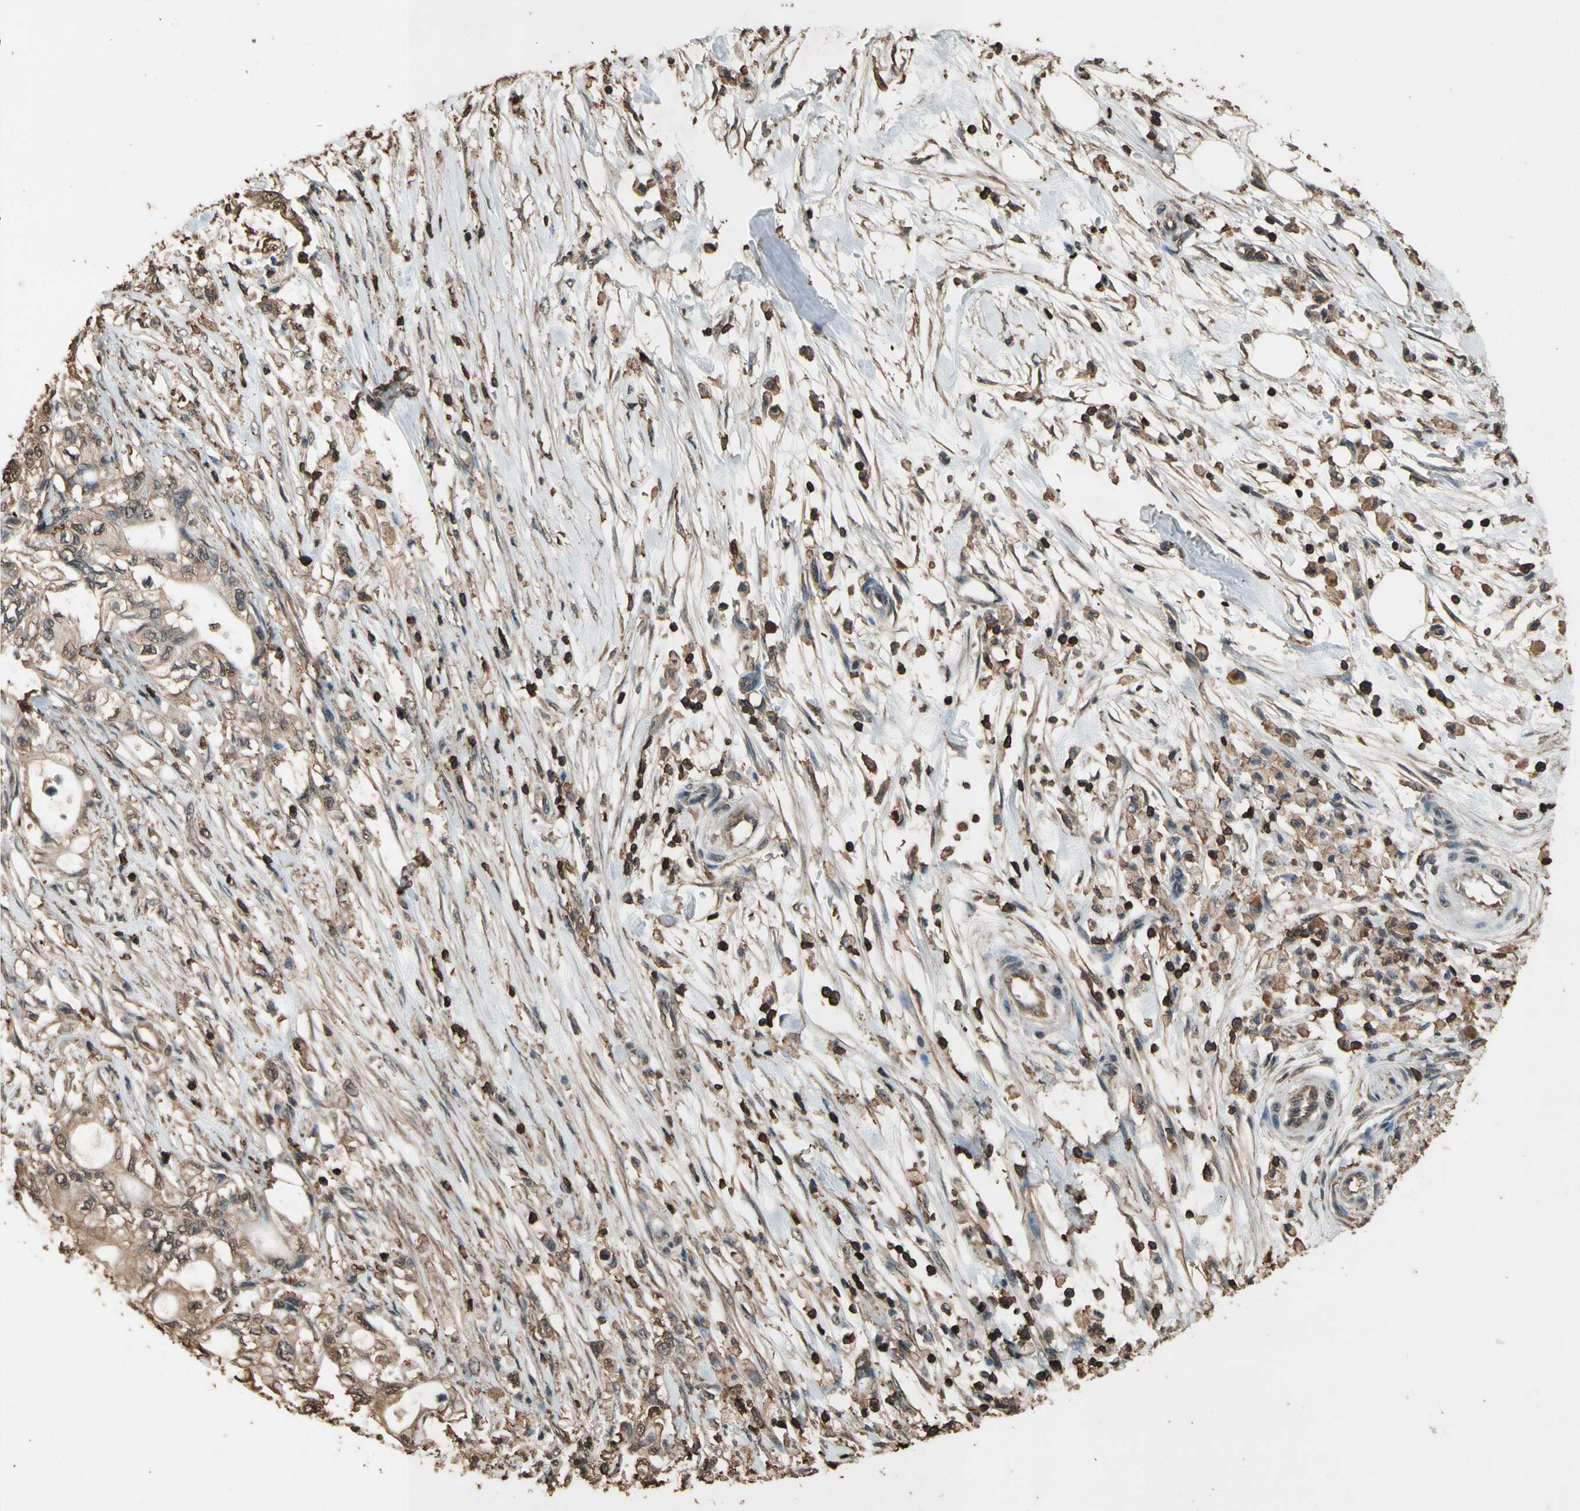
{"staining": {"intensity": "moderate", "quantity": ">75%", "location": "cytoplasmic/membranous"}, "tissue": "pancreatic cancer", "cell_type": "Tumor cells", "image_type": "cancer", "snomed": [{"axis": "morphology", "description": "Adenocarcinoma, NOS"}, {"axis": "topography", "description": "Pancreas"}], "caption": "The immunohistochemical stain highlights moderate cytoplasmic/membranous positivity in tumor cells of pancreatic cancer tissue. The staining was performed using DAB to visualize the protein expression in brown, while the nuclei were stained in blue with hematoxylin (Magnification: 20x).", "gene": "TNFSF13B", "patient": {"sex": "male", "age": 79}}